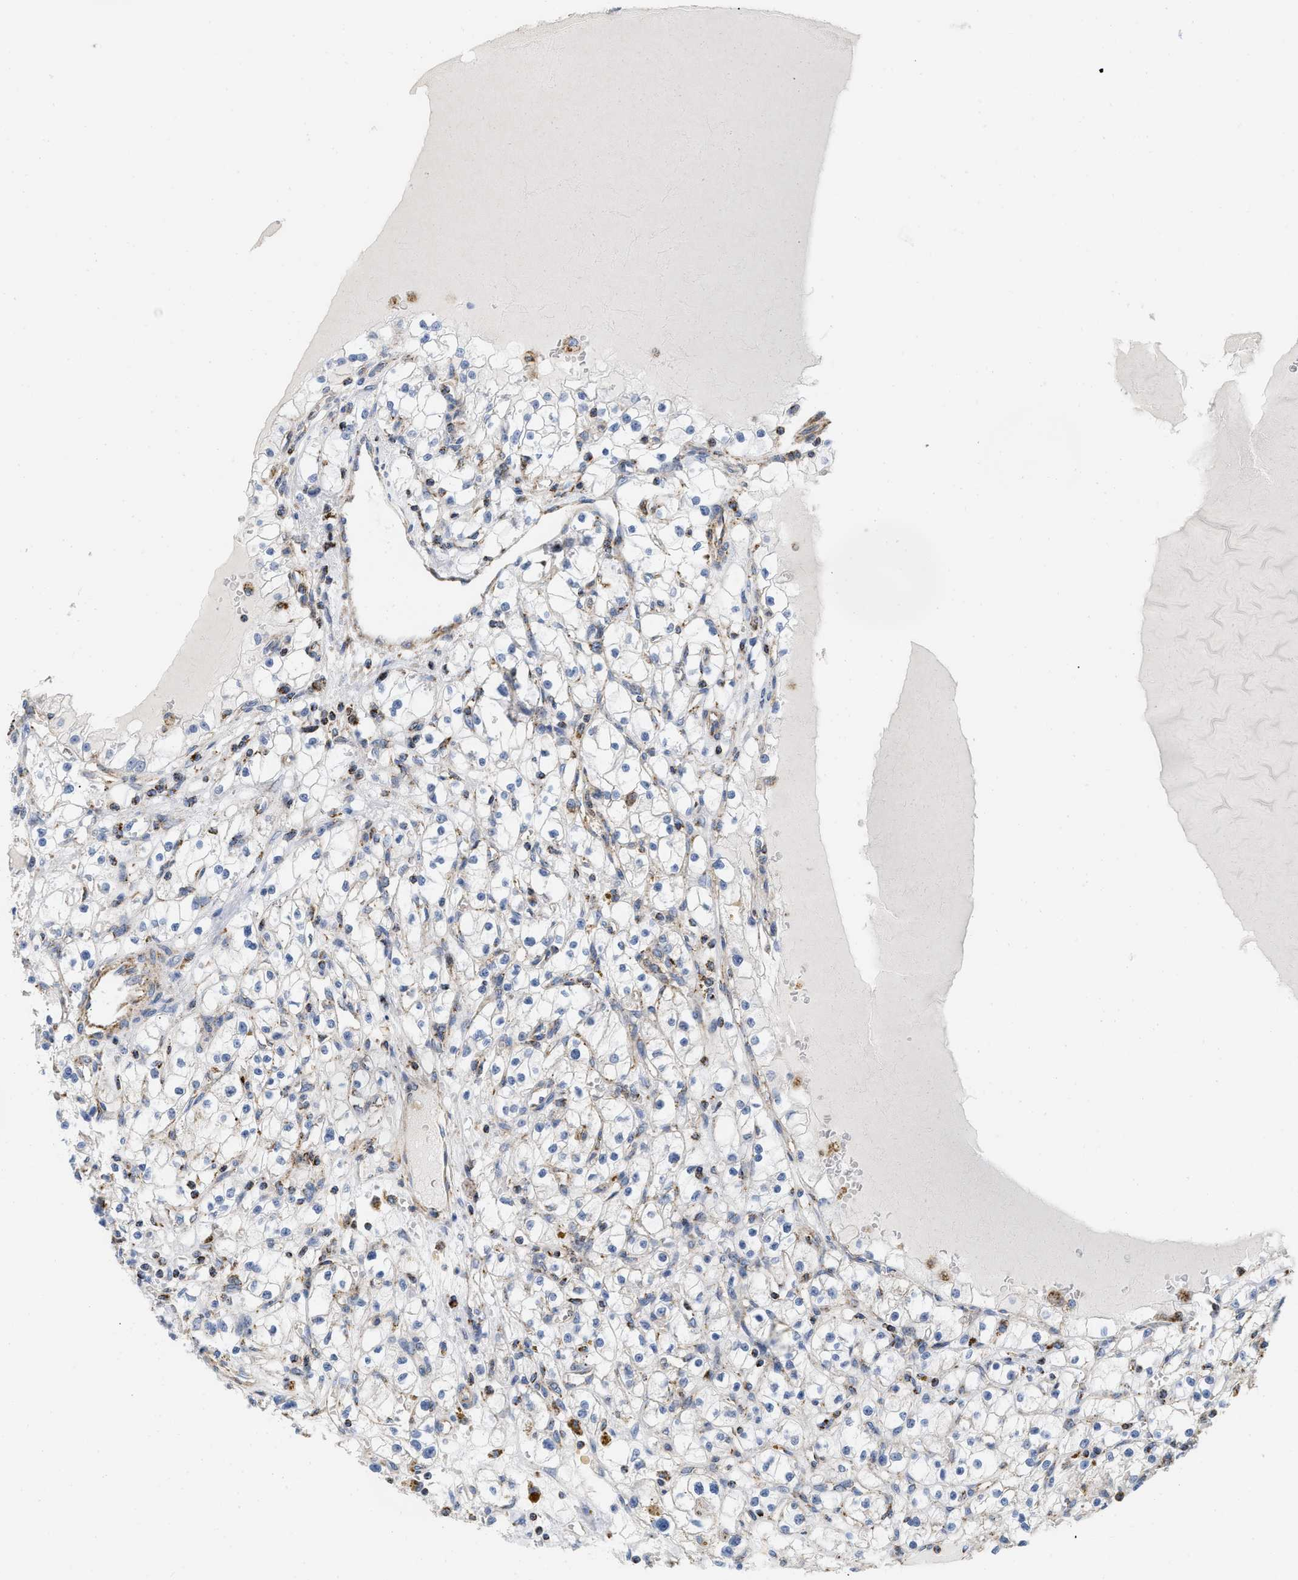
{"staining": {"intensity": "negative", "quantity": "none", "location": "none"}, "tissue": "renal cancer", "cell_type": "Tumor cells", "image_type": "cancer", "snomed": [{"axis": "morphology", "description": "Adenocarcinoma, NOS"}, {"axis": "topography", "description": "Kidney"}], "caption": "Renal cancer (adenocarcinoma) was stained to show a protein in brown. There is no significant staining in tumor cells. The staining was performed using DAB (3,3'-diaminobenzidine) to visualize the protein expression in brown, while the nuclei were stained in blue with hematoxylin (Magnification: 20x).", "gene": "GRB10", "patient": {"sex": "male", "age": 56}}